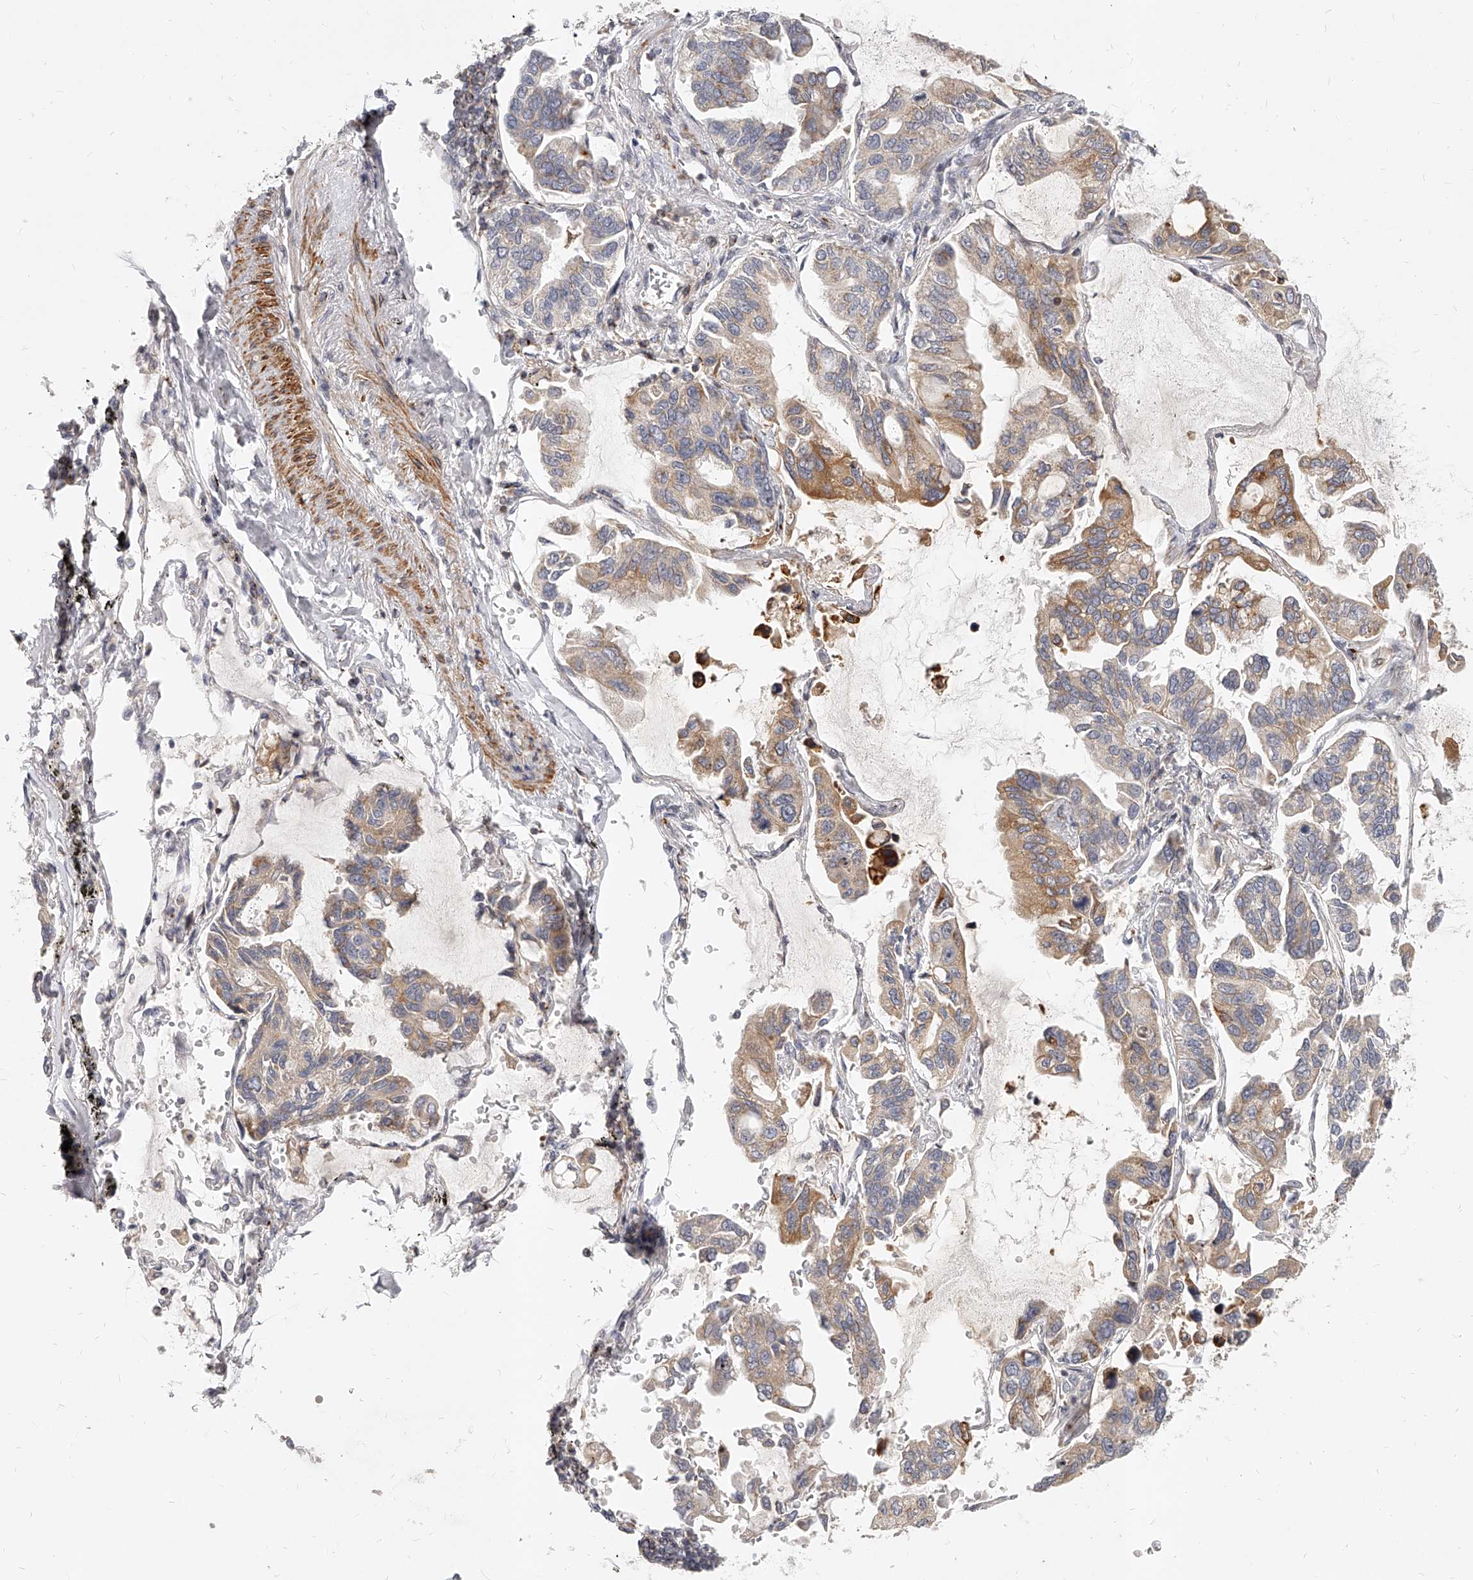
{"staining": {"intensity": "moderate", "quantity": "<25%", "location": "cytoplasmic/membranous"}, "tissue": "lung cancer", "cell_type": "Tumor cells", "image_type": "cancer", "snomed": [{"axis": "morphology", "description": "Adenocarcinoma, NOS"}, {"axis": "topography", "description": "Lung"}], "caption": "Lung adenocarcinoma was stained to show a protein in brown. There is low levels of moderate cytoplasmic/membranous expression in approximately <25% of tumor cells. (brown staining indicates protein expression, while blue staining denotes nuclei).", "gene": "SLC37A1", "patient": {"sex": "male", "age": 64}}